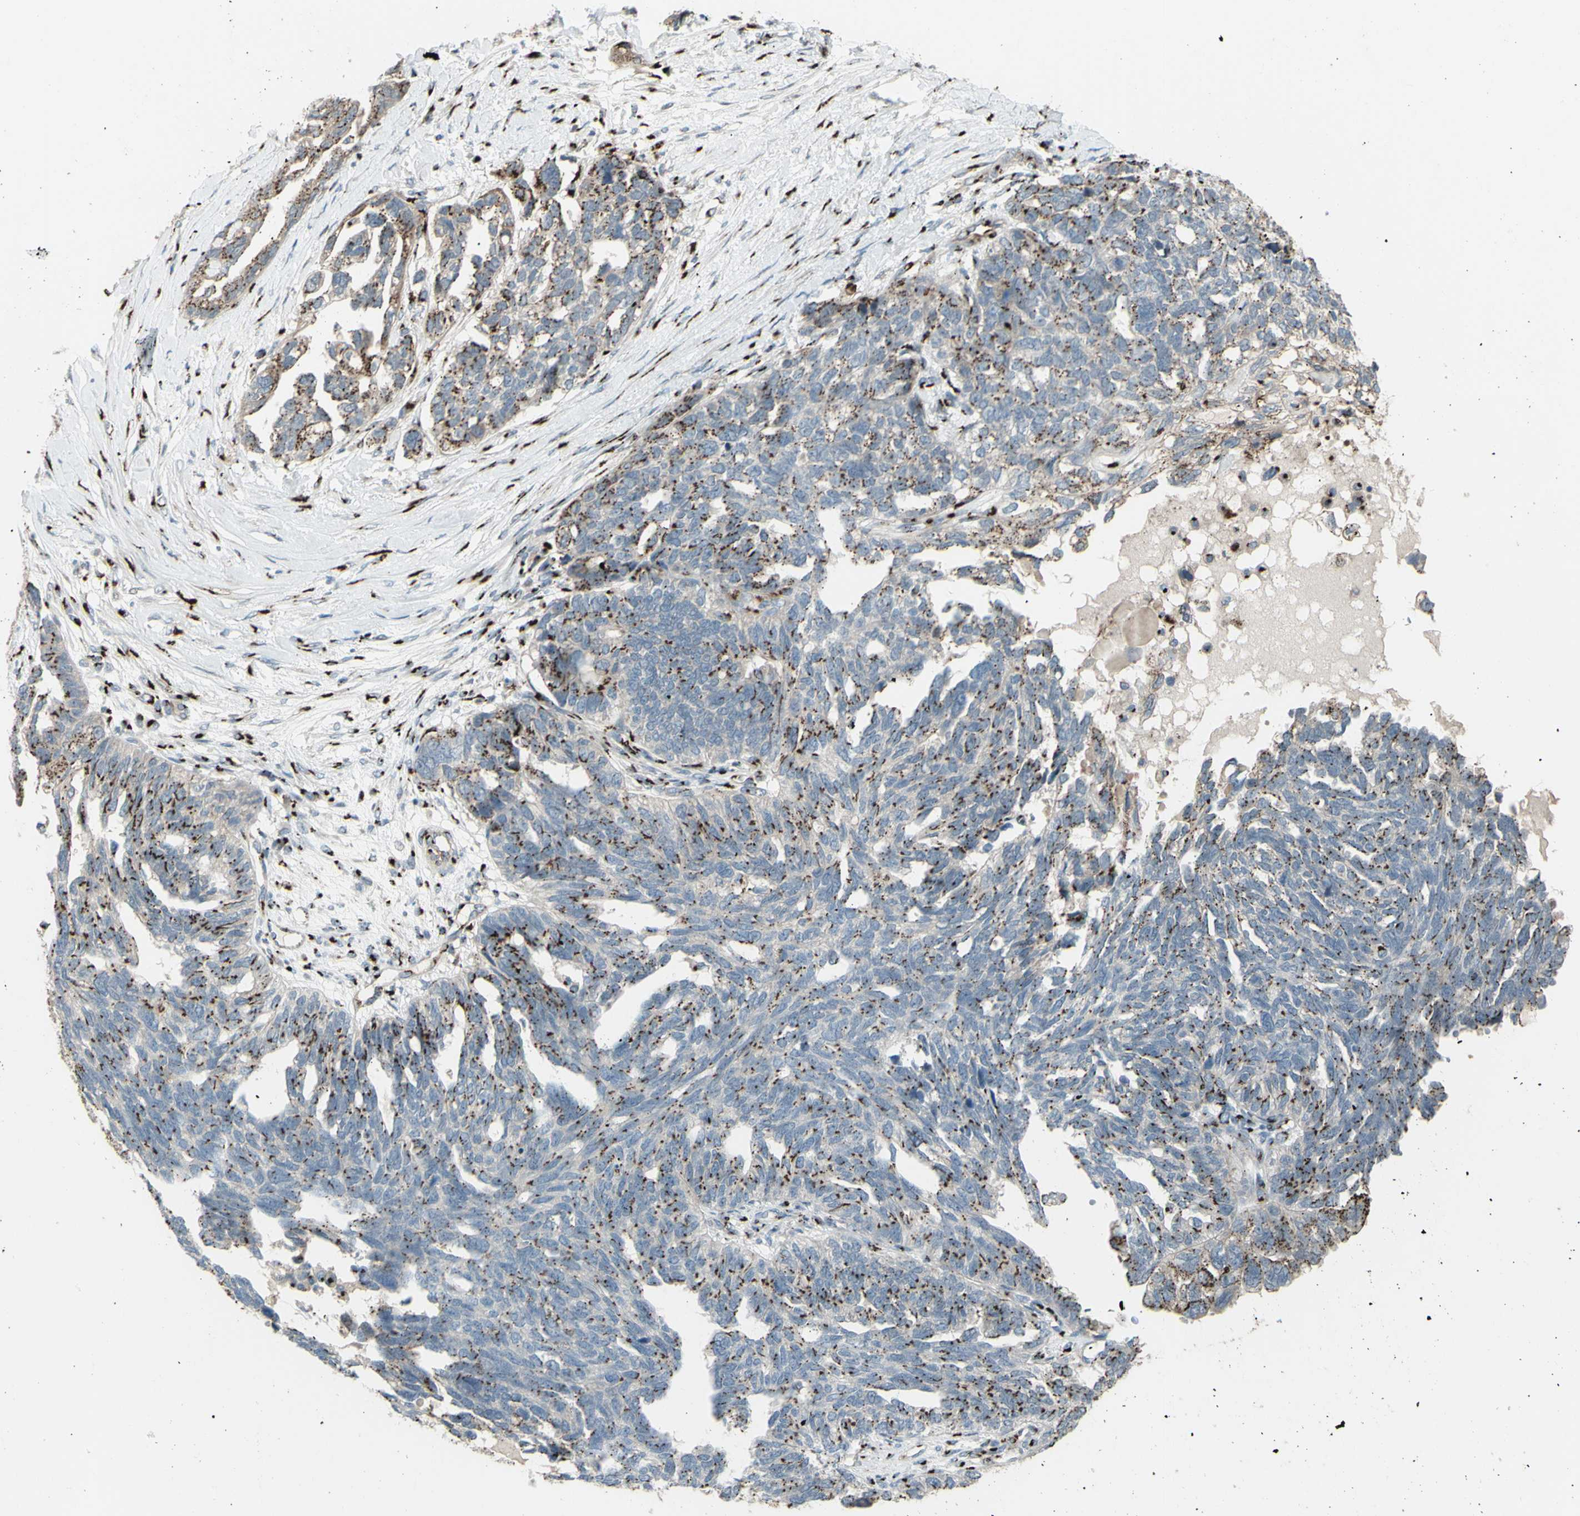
{"staining": {"intensity": "moderate", "quantity": ">75%", "location": "cytoplasmic/membranous"}, "tissue": "ovarian cancer", "cell_type": "Tumor cells", "image_type": "cancer", "snomed": [{"axis": "morphology", "description": "Cystadenocarcinoma, serous, NOS"}, {"axis": "topography", "description": "Ovary"}], "caption": "Human ovarian serous cystadenocarcinoma stained with a brown dye reveals moderate cytoplasmic/membranous positive staining in about >75% of tumor cells.", "gene": "BPNT2", "patient": {"sex": "female", "age": 79}}